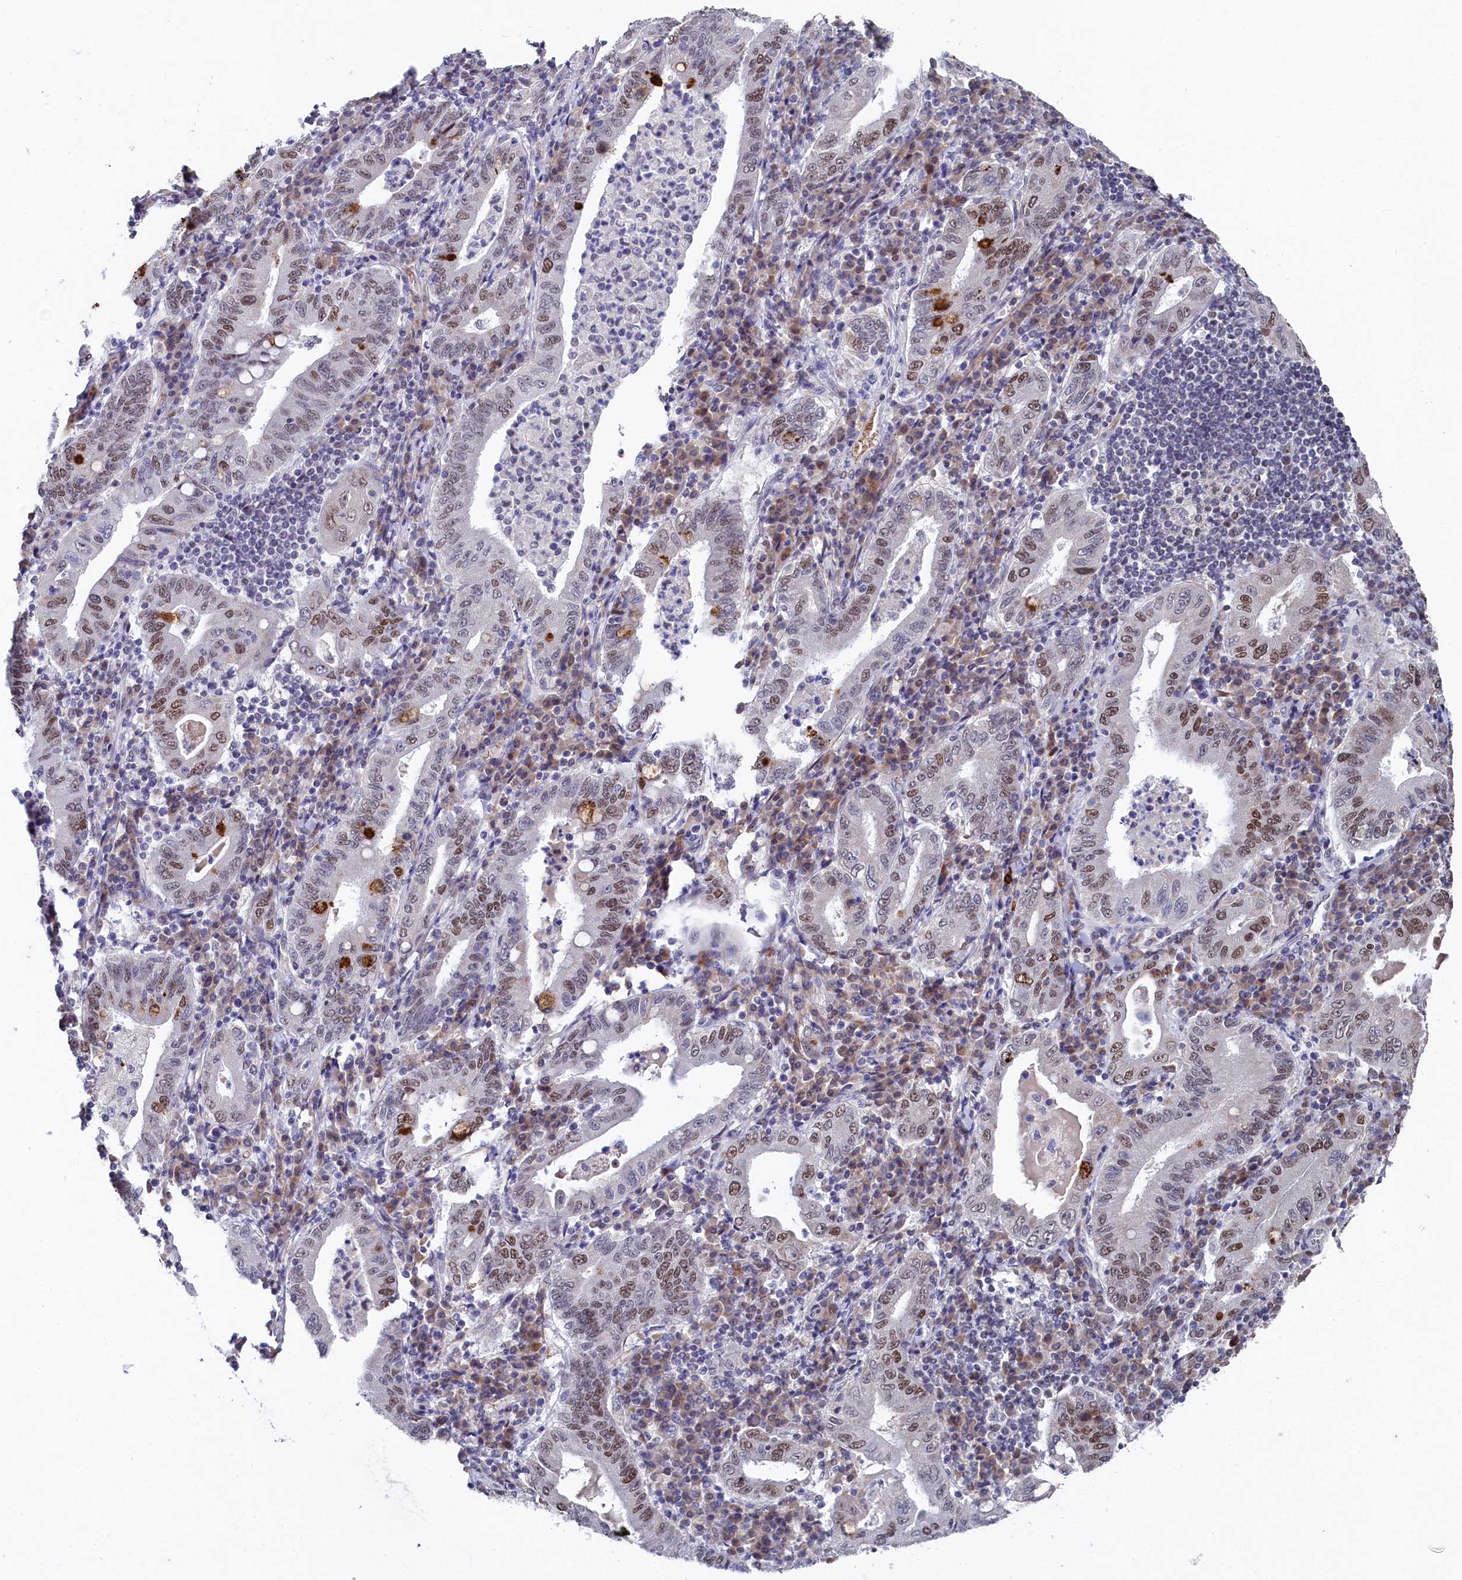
{"staining": {"intensity": "moderate", "quantity": ">75%", "location": "nuclear"}, "tissue": "stomach cancer", "cell_type": "Tumor cells", "image_type": "cancer", "snomed": [{"axis": "morphology", "description": "Normal tissue, NOS"}, {"axis": "morphology", "description": "Adenocarcinoma, NOS"}, {"axis": "topography", "description": "Esophagus"}, {"axis": "topography", "description": "Stomach, upper"}, {"axis": "topography", "description": "Peripheral nerve tissue"}], "caption": "A photomicrograph of human stomach cancer (adenocarcinoma) stained for a protein demonstrates moderate nuclear brown staining in tumor cells.", "gene": "TIGD4", "patient": {"sex": "male", "age": 62}}